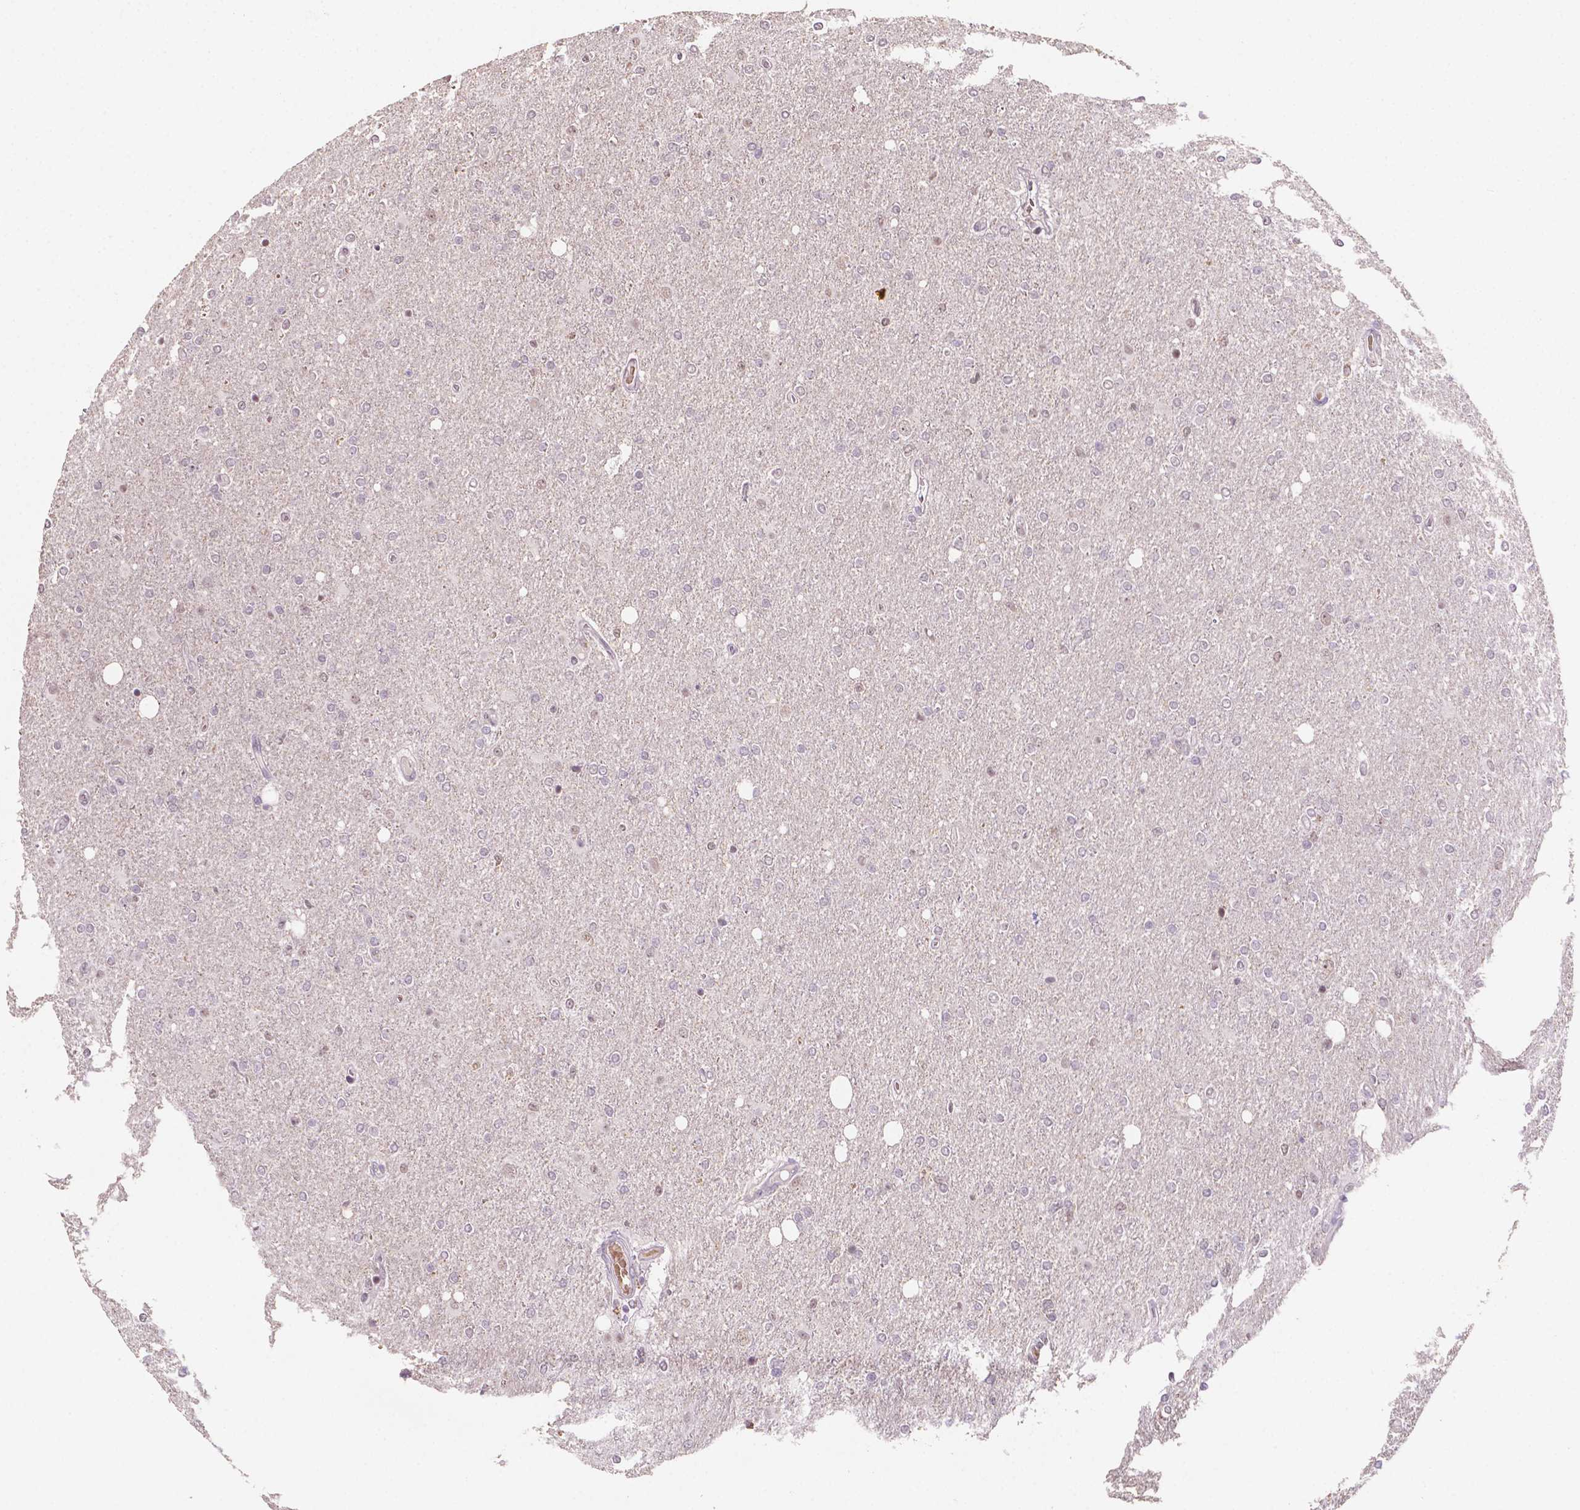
{"staining": {"intensity": "negative", "quantity": "none", "location": "none"}, "tissue": "glioma", "cell_type": "Tumor cells", "image_type": "cancer", "snomed": [{"axis": "morphology", "description": "Glioma, malignant, High grade"}, {"axis": "topography", "description": "Cerebral cortex"}], "caption": "DAB immunohistochemical staining of malignant glioma (high-grade) shows no significant positivity in tumor cells.", "gene": "SHLD3", "patient": {"sex": "male", "age": 70}}